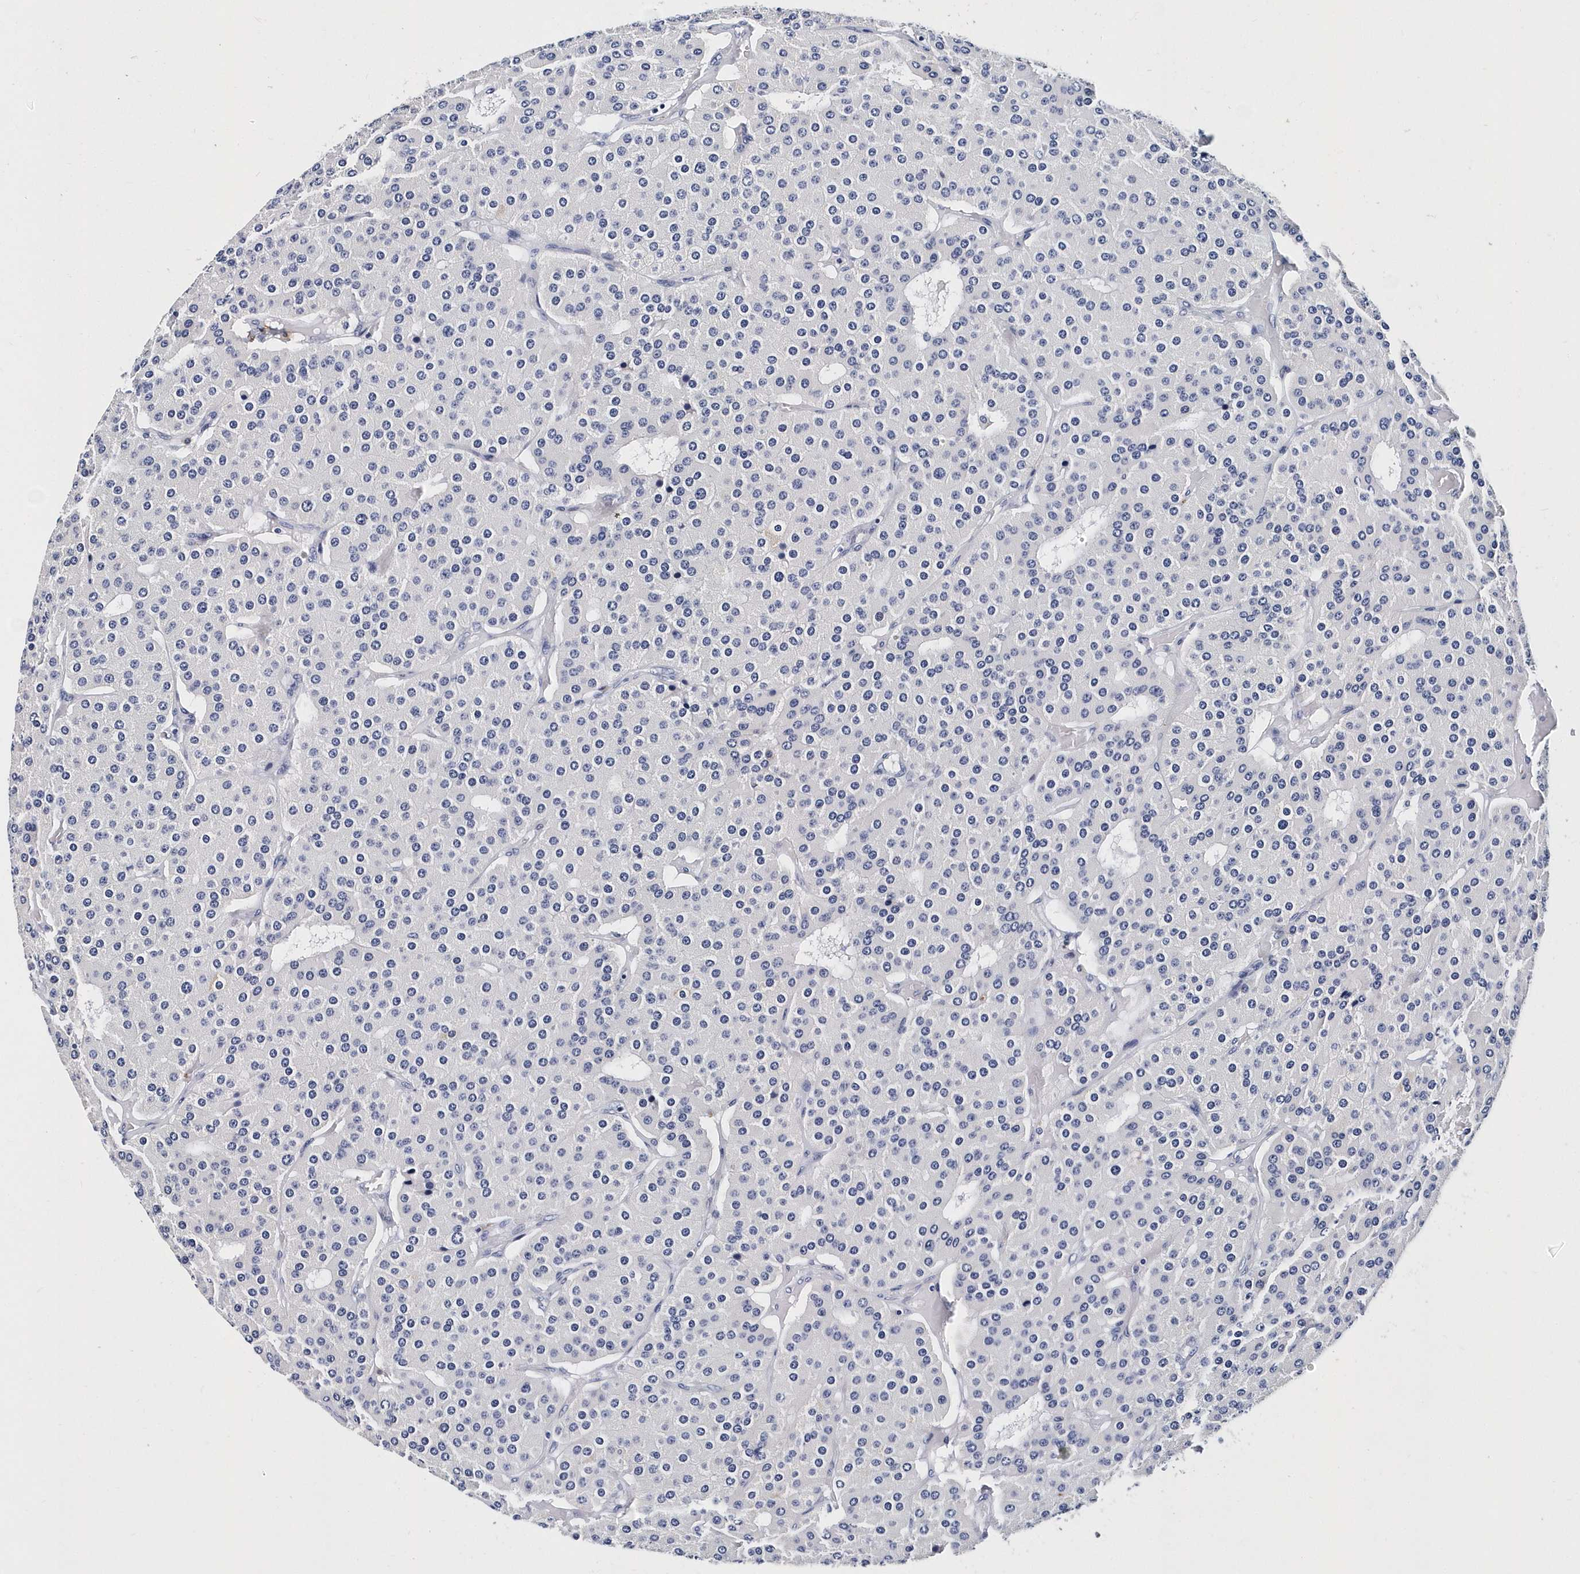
{"staining": {"intensity": "negative", "quantity": "none", "location": "none"}, "tissue": "parathyroid gland", "cell_type": "Glandular cells", "image_type": "normal", "snomed": [{"axis": "morphology", "description": "Normal tissue, NOS"}, {"axis": "morphology", "description": "Adenoma, NOS"}, {"axis": "topography", "description": "Parathyroid gland"}], "caption": "IHC photomicrograph of benign parathyroid gland: human parathyroid gland stained with DAB demonstrates no significant protein positivity in glandular cells.", "gene": "ITGA2B", "patient": {"sex": "female", "age": 86}}